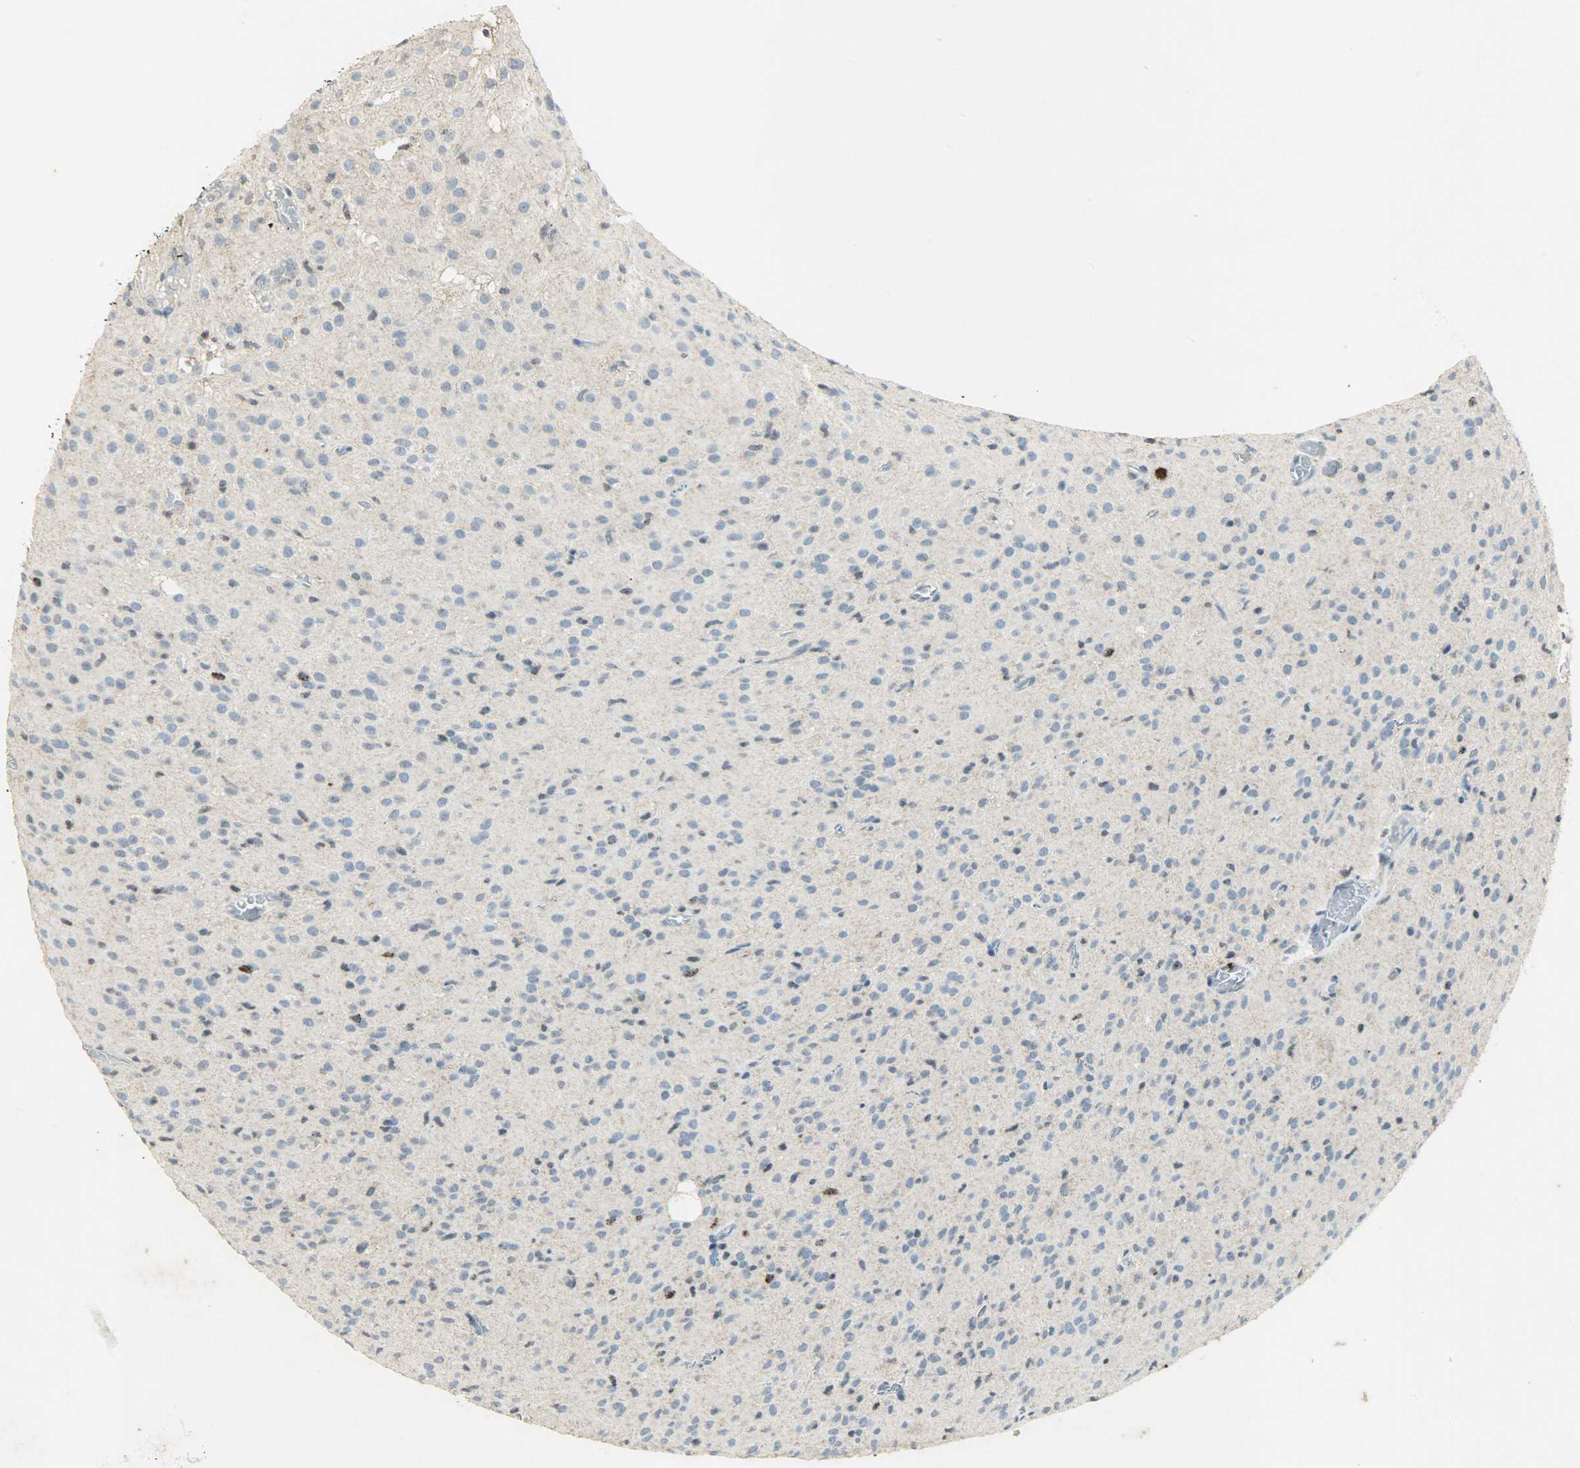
{"staining": {"intensity": "moderate", "quantity": "<25%", "location": "nuclear"}, "tissue": "glioma", "cell_type": "Tumor cells", "image_type": "cancer", "snomed": [{"axis": "morphology", "description": "Glioma, malignant, High grade"}, {"axis": "topography", "description": "Brain"}], "caption": "Protein staining displays moderate nuclear staining in about <25% of tumor cells in malignant glioma (high-grade). (Brightfield microscopy of DAB IHC at high magnification).", "gene": "AURKB", "patient": {"sex": "female", "age": 59}}